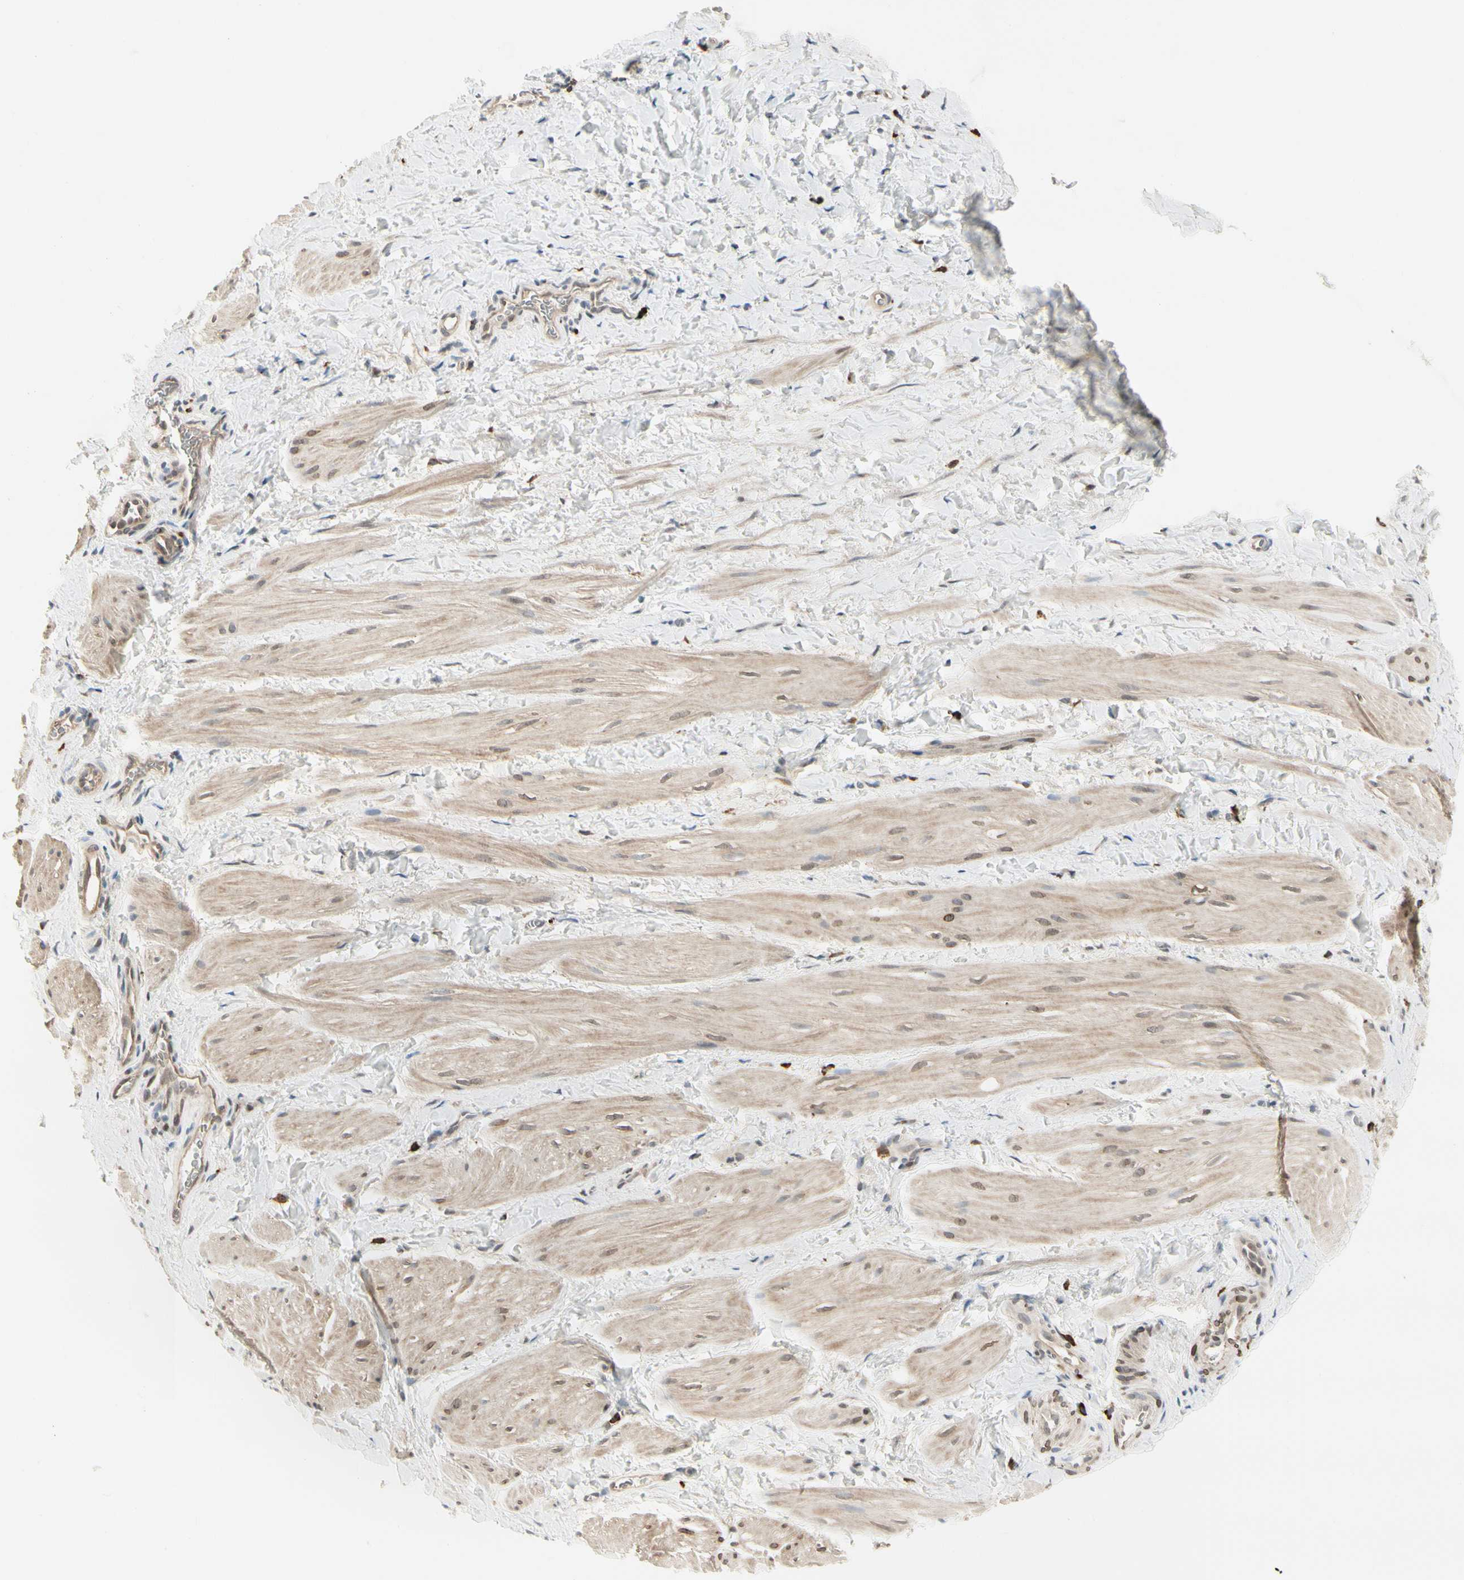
{"staining": {"intensity": "weak", "quantity": ">75%", "location": "cytoplasmic/membranous"}, "tissue": "smooth muscle", "cell_type": "Smooth muscle cells", "image_type": "normal", "snomed": [{"axis": "morphology", "description": "Normal tissue, NOS"}, {"axis": "topography", "description": "Smooth muscle"}], "caption": "Benign smooth muscle displays weak cytoplasmic/membranous positivity in approximately >75% of smooth muscle cells.", "gene": "EVC", "patient": {"sex": "male", "age": 16}}